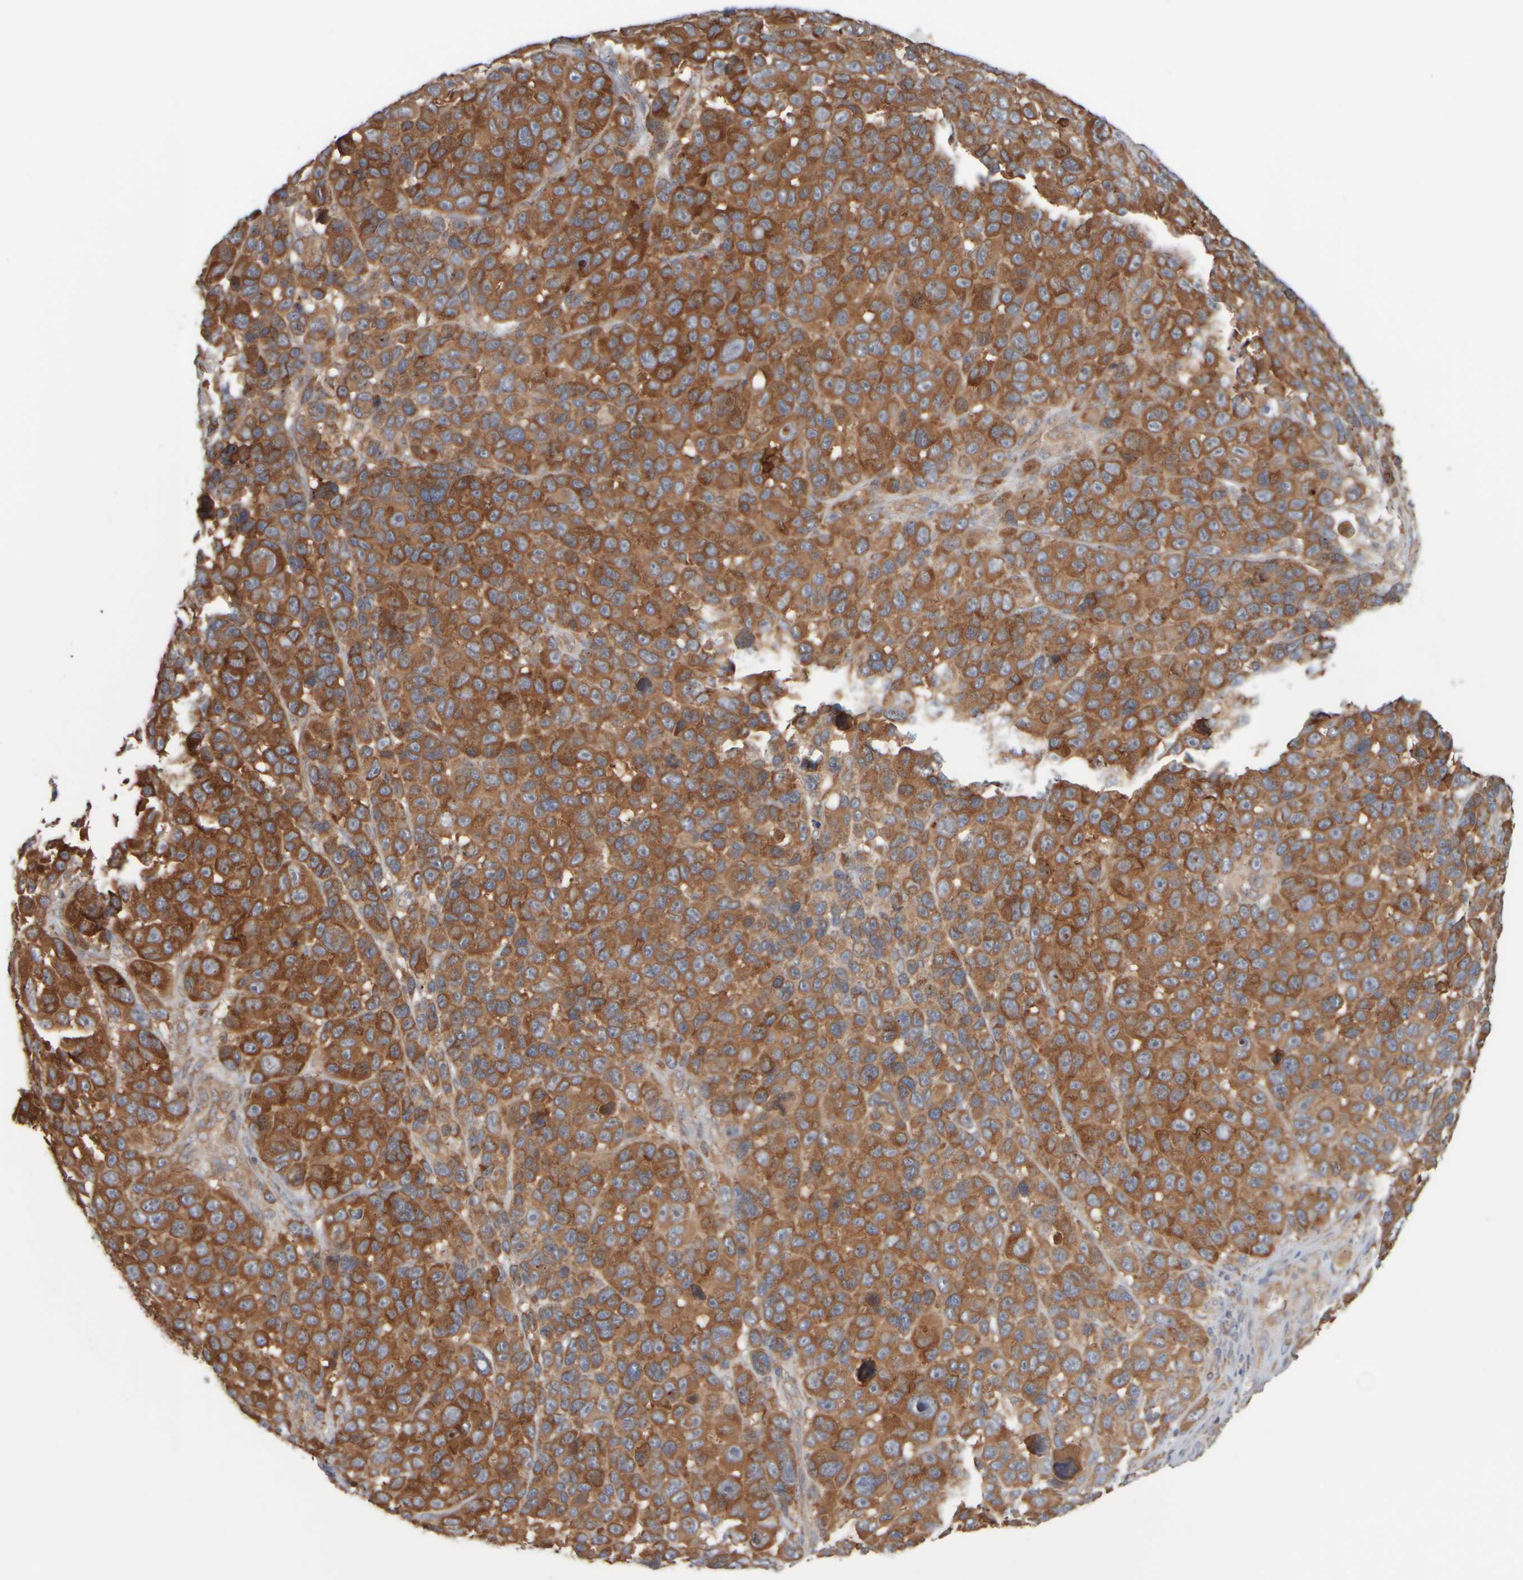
{"staining": {"intensity": "strong", "quantity": ">75%", "location": "cytoplasmic/membranous"}, "tissue": "melanoma", "cell_type": "Tumor cells", "image_type": "cancer", "snomed": [{"axis": "morphology", "description": "Malignant melanoma, NOS"}, {"axis": "topography", "description": "Skin"}], "caption": "This is a histology image of immunohistochemistry (IHC) staining of malignant melanoma, which shows strong positivity in the cytoplasmic/membranous of tumor cells.", "gene": "EIF2B3", "patient": {"sex": "male", "age": 53}}